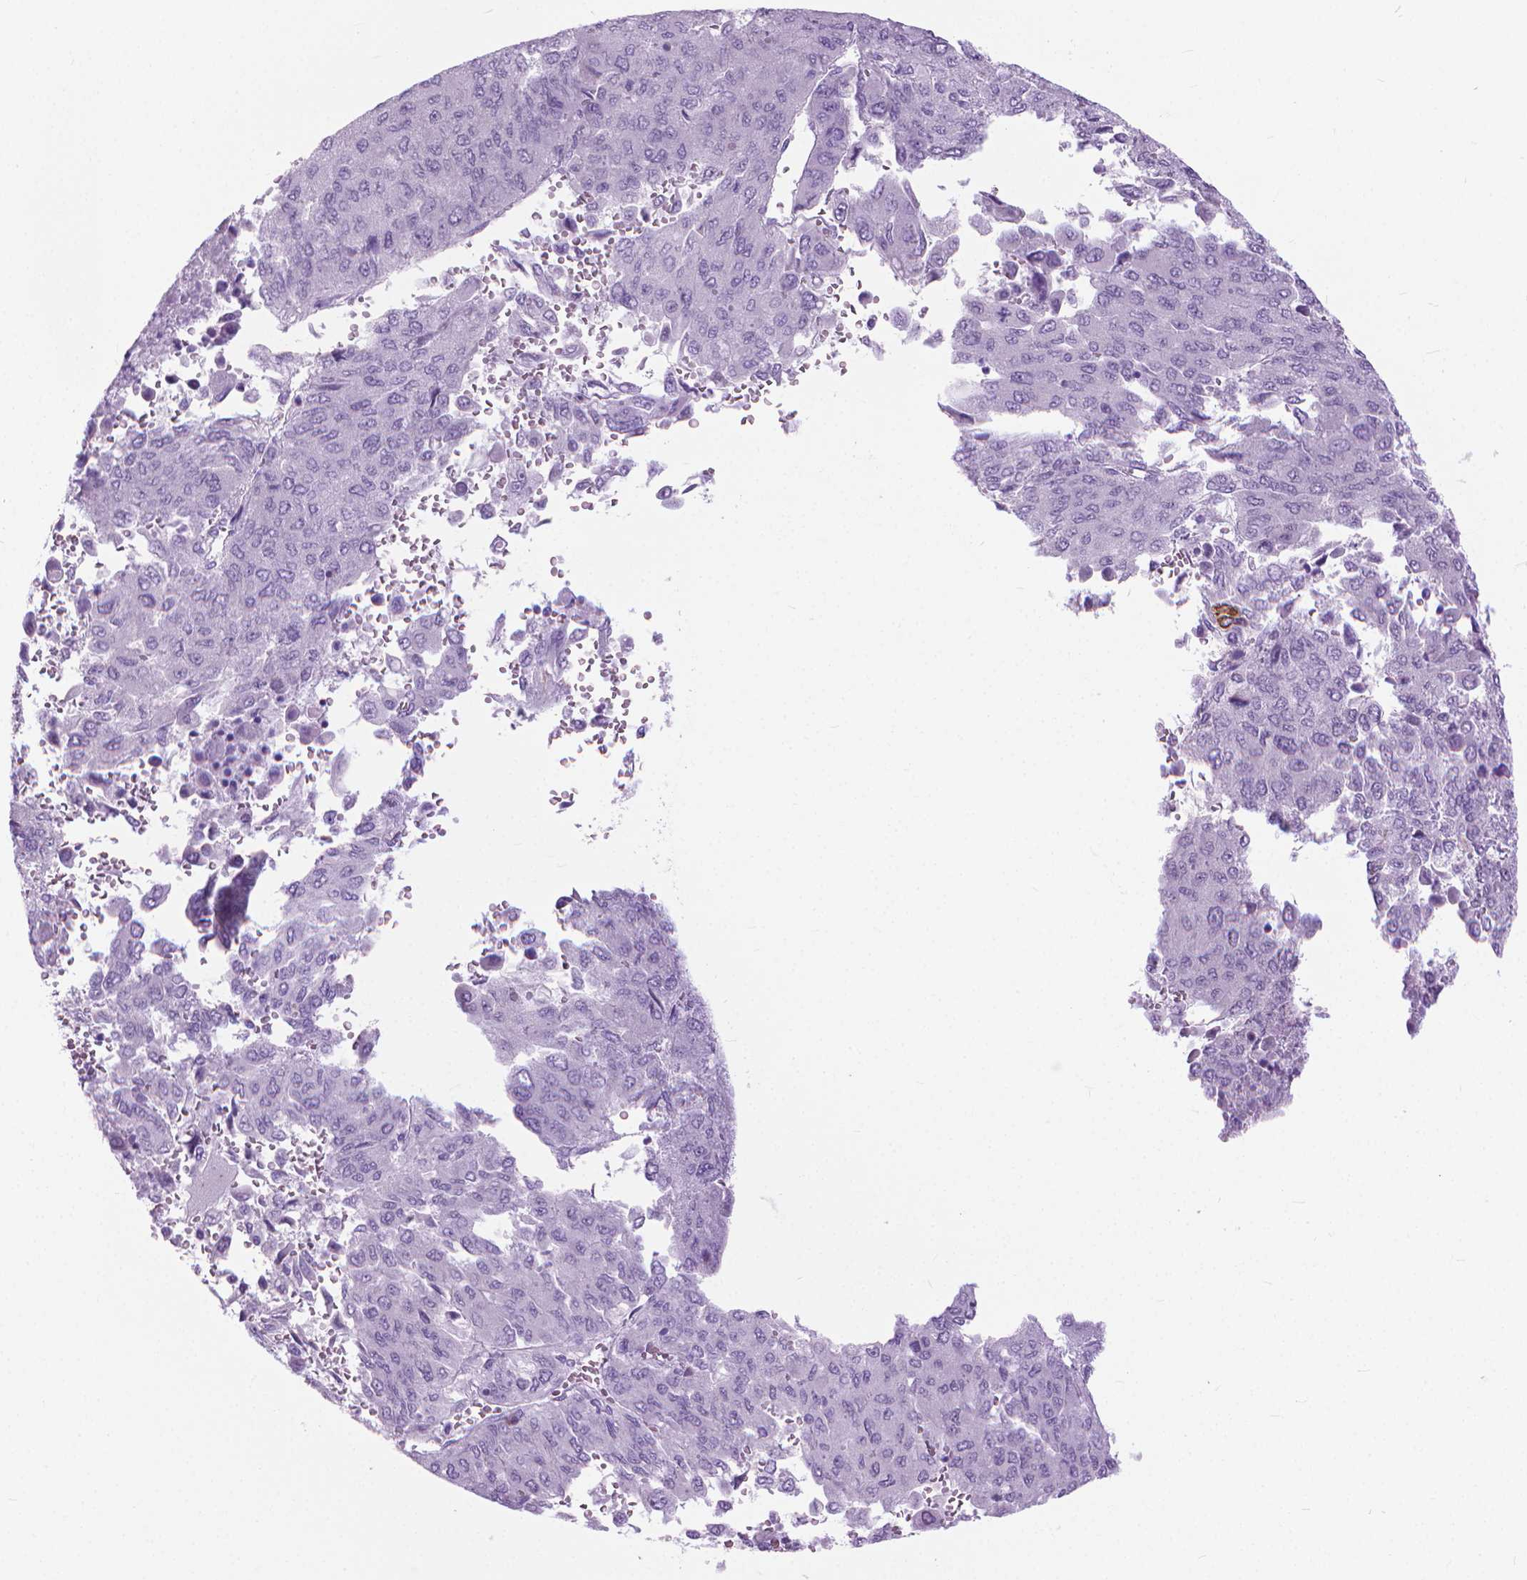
{"staining": {"intensity": "negative", "quantity": "none", "location": "none"}, "tissue": "liver cancer", "cell_type": "Tumor cells", "image_type": "cancer", "snomed": [{"axis": "morphology", "description": "Carcinoma, Hepatocellular, NOS"}, {"axis": "topography", "description": "Liver"}], "caption": "DAB (3,3'-diaminobenzidine) immunohistochemical staining of liver cancer (hepatocellular carcinoma) demonstrates no significant expression in tumor cells.", "gene": "HTR2B", "patient": {"sex": "female", "age": 41}}